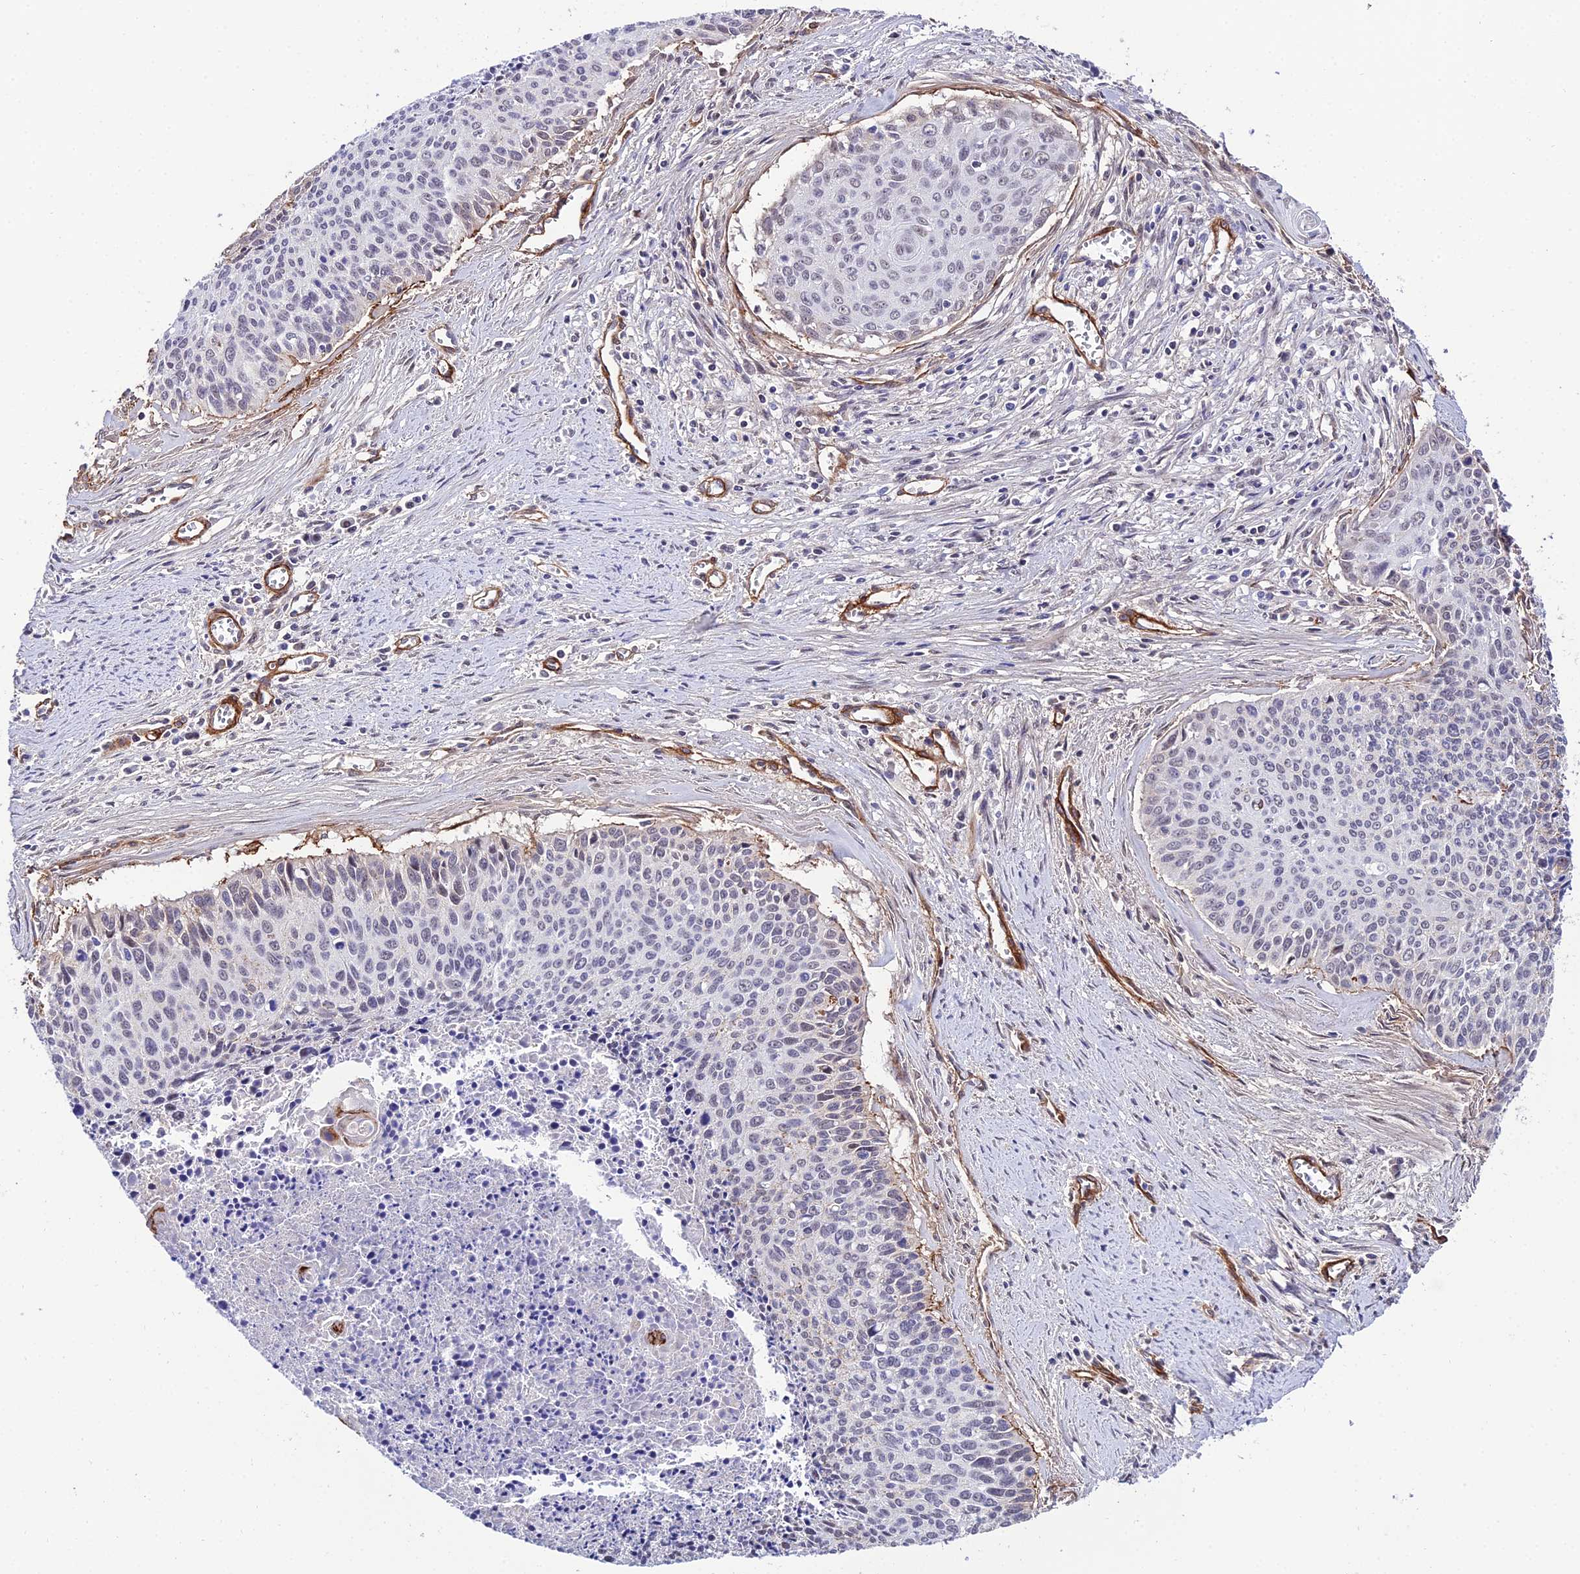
{"staining": {"intensity": "moderate", "quantity": "<25%", "location": "nuclear"}, "tissue": "cervical cancer", "cell_type": "Tumor cells", "image_type": "cancer", "snomed": [{"axis": "morphology", "description": "Squamous cell carcinoma, NOS"}, {"axis": "topography", "description": "Cervix"}], "caption": "The photomicrograph reveals a brown stain indicating the presence of a protein in the nuclear of tumor cells in cervical cancer.", "gene": "SYT15", "patient": {"sex": "female", "age": 55}}